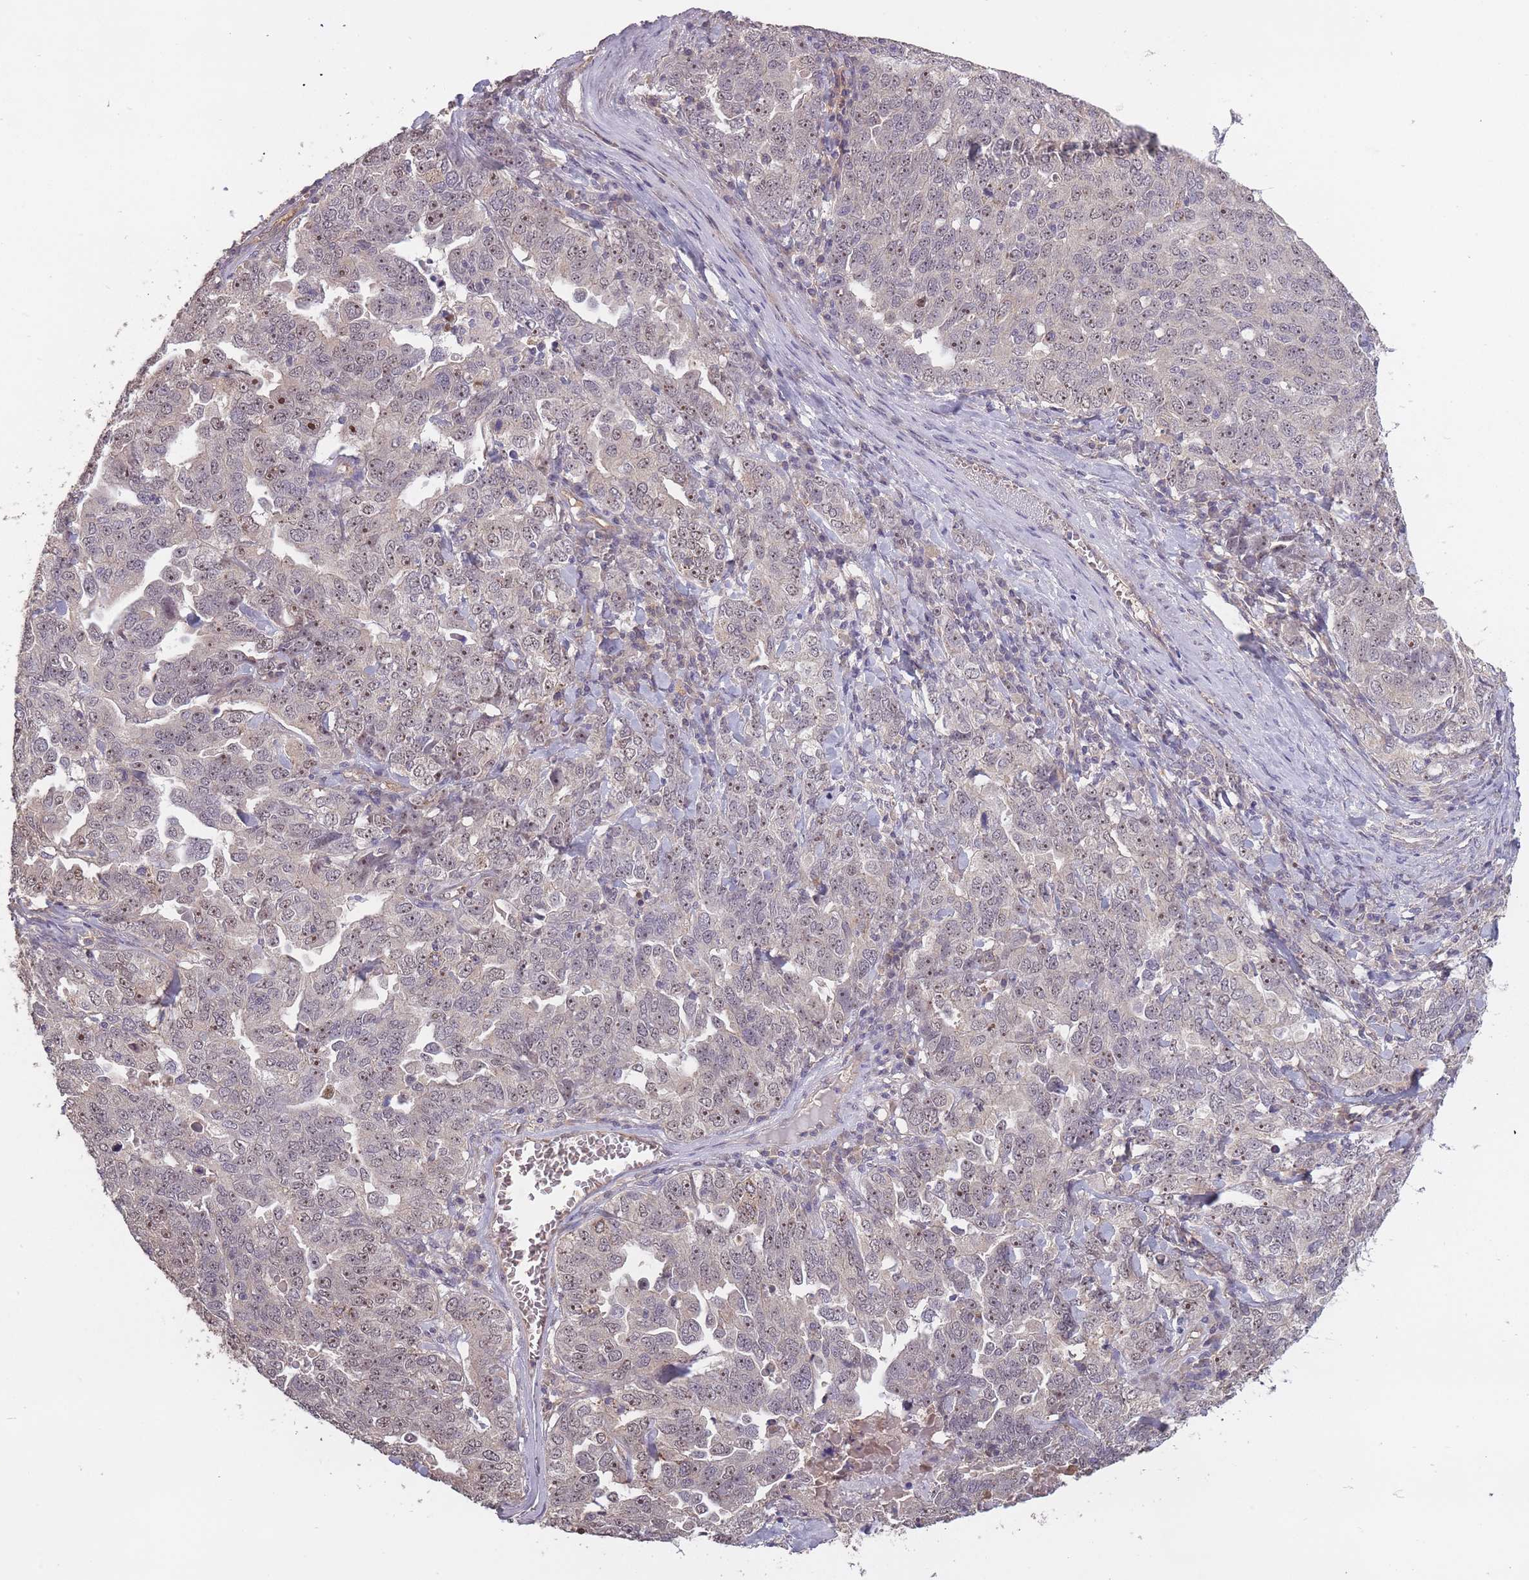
{"staining": {"intensity": "weak", "quantity": ">75%", "location": "nuclear"}, "tissue": "ovarian cancer", "cell_type": "Tumor cells", "image_type": "cancer", "snomed": [{"axis": "morphology", "description": "Carcinoma, endometroid"}, {"axis": "topography", "description": "Ovary"}], "caption": "Brown immunohistochemical staining in endometroid carcinoma (ovarian) displays weak nuclear staining in about >75% of tumor cells.", "gene": "KIAA1755", "patient": {"sex": "female", "age": 62}}